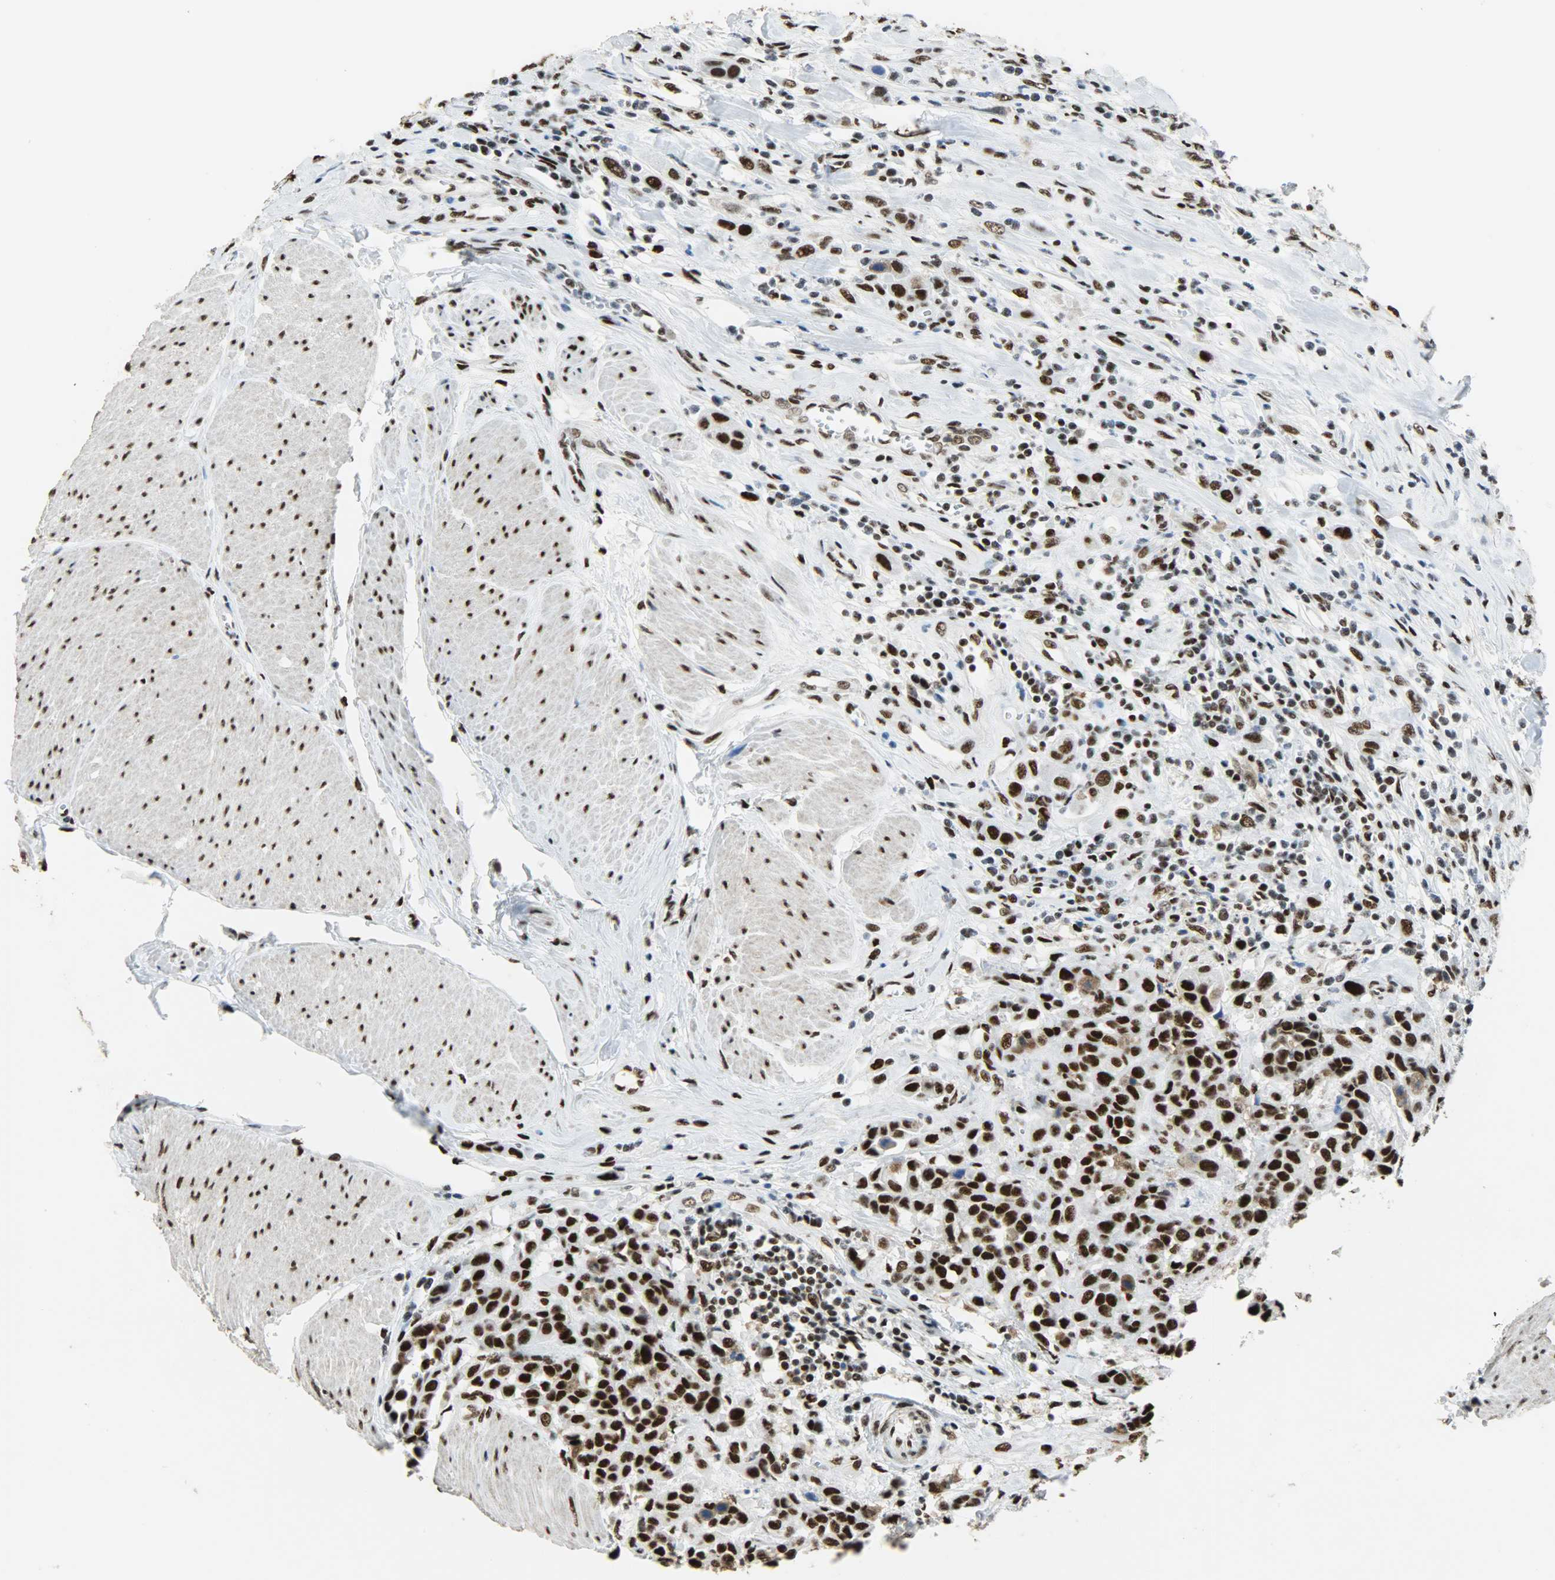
{"staining": {"intensity": "strong", "quantity": ">75%", "location": "nuclear"}, "tissue": "urothelial cancer", "cell_type": "Tumor cells", "image_type": "cancer", "snomed": [{"axis": "morphology", "description": "Urothelial carcinoma, High grade"}, {"axis": "topography", "description": "Urinary bladder"}], "caption": "A high-resolution micrograph shows immunohistochemistry (IHC) staining of urothelial carcinoma (high-grade), which displays strong nuclear positivity in about >75% of tumor cells.", "gene": "SSB", "patient": {"sex": "male", "age": 50}}